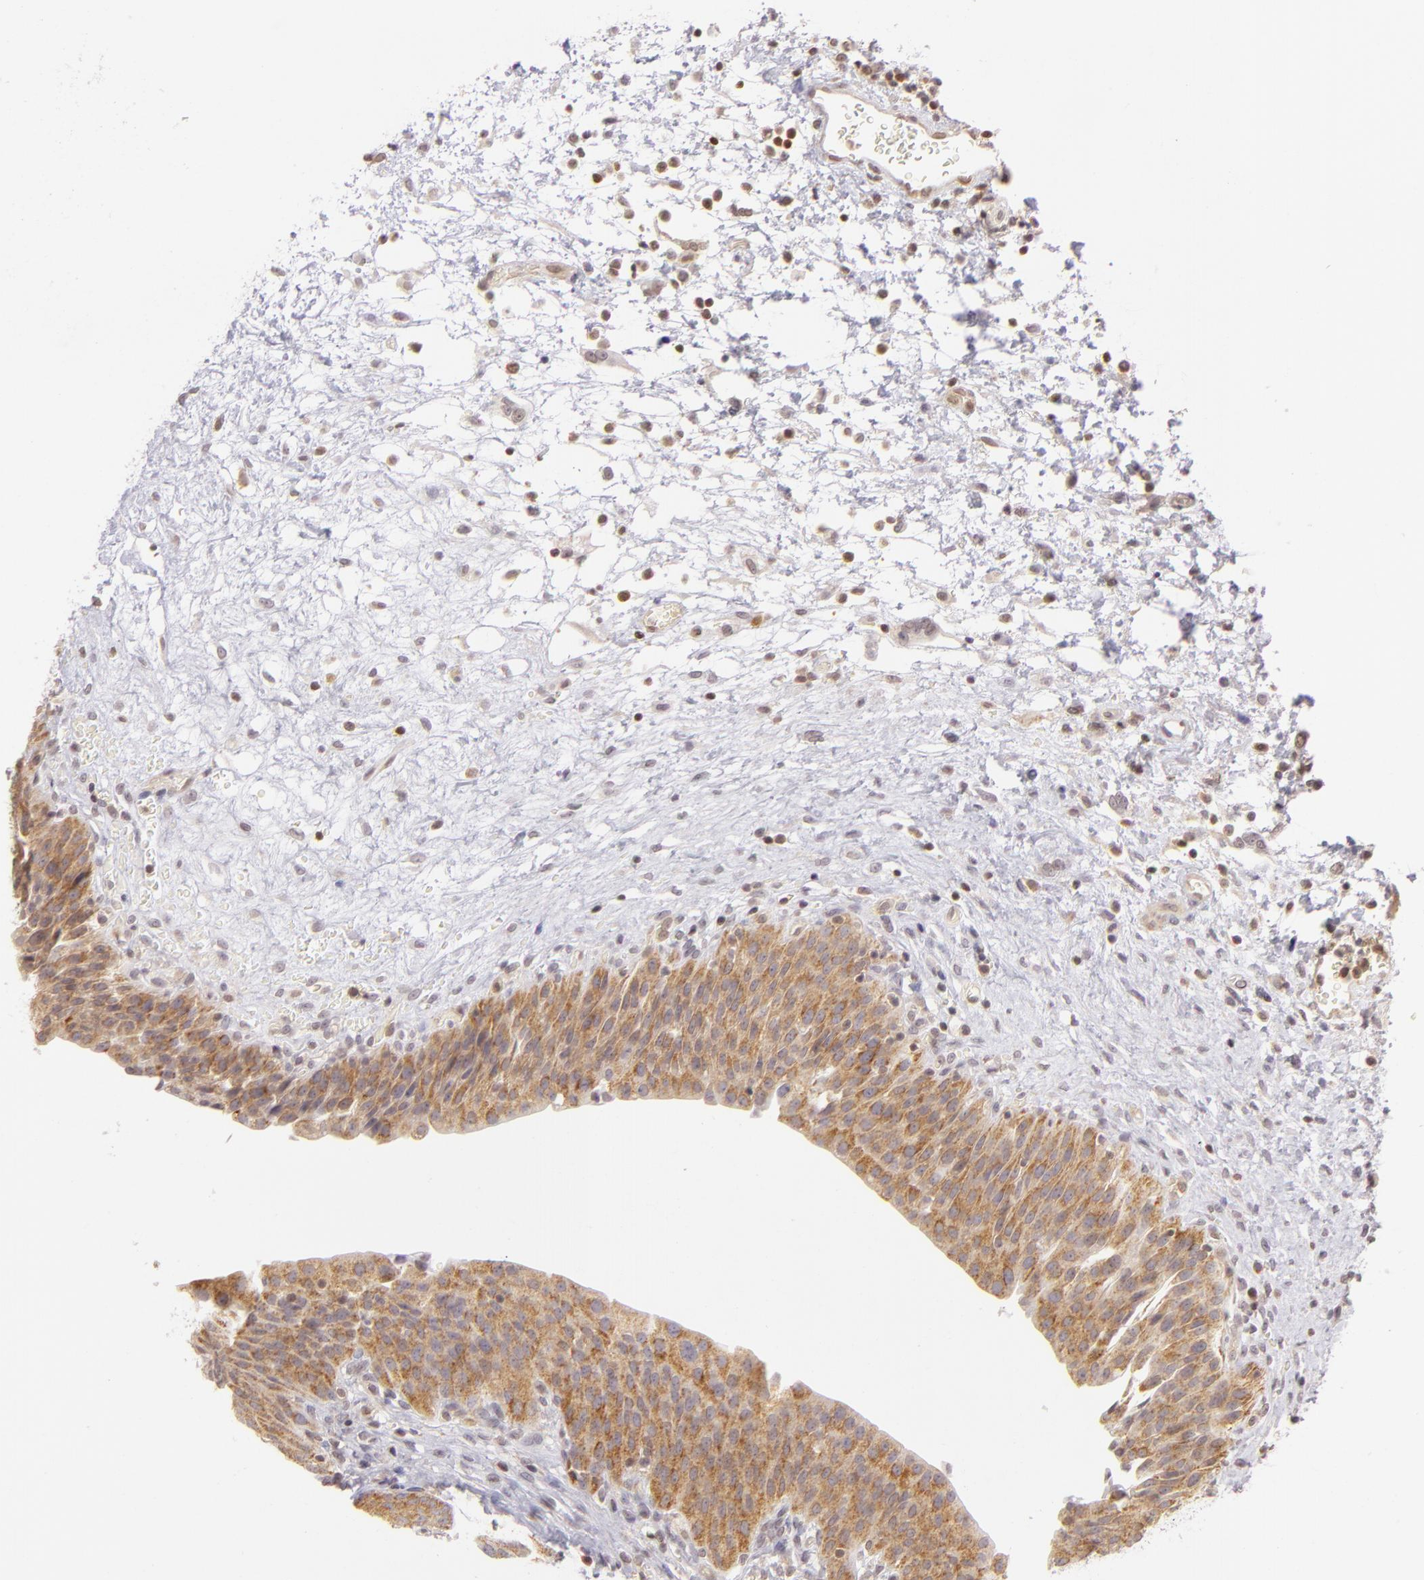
{"staining": {"intensity": "moderate", "quantity": ">75%", "location": "cytoplasmic/membranous"}, "tissue": "urinary bladder", "cell_type": "Urothelial cells", "image_type": "normal", "snomed": [{"axis": "morphology", "description": "Normal tissue, NOS"}, {"axis": "topography", "description": "Smooth muscle"}, {"axis": "topography", "description": "Urinary bladder"}], "caption": "A histopathology image showing moderate cytoplasmic/membranous positivity in about >75% of urothelial cells in benign urinary bladder, as visualized by brown immunohistochemical staining.", "gene": "ENSG00000290315", "patient": {"sex": "male", "age": 35}}